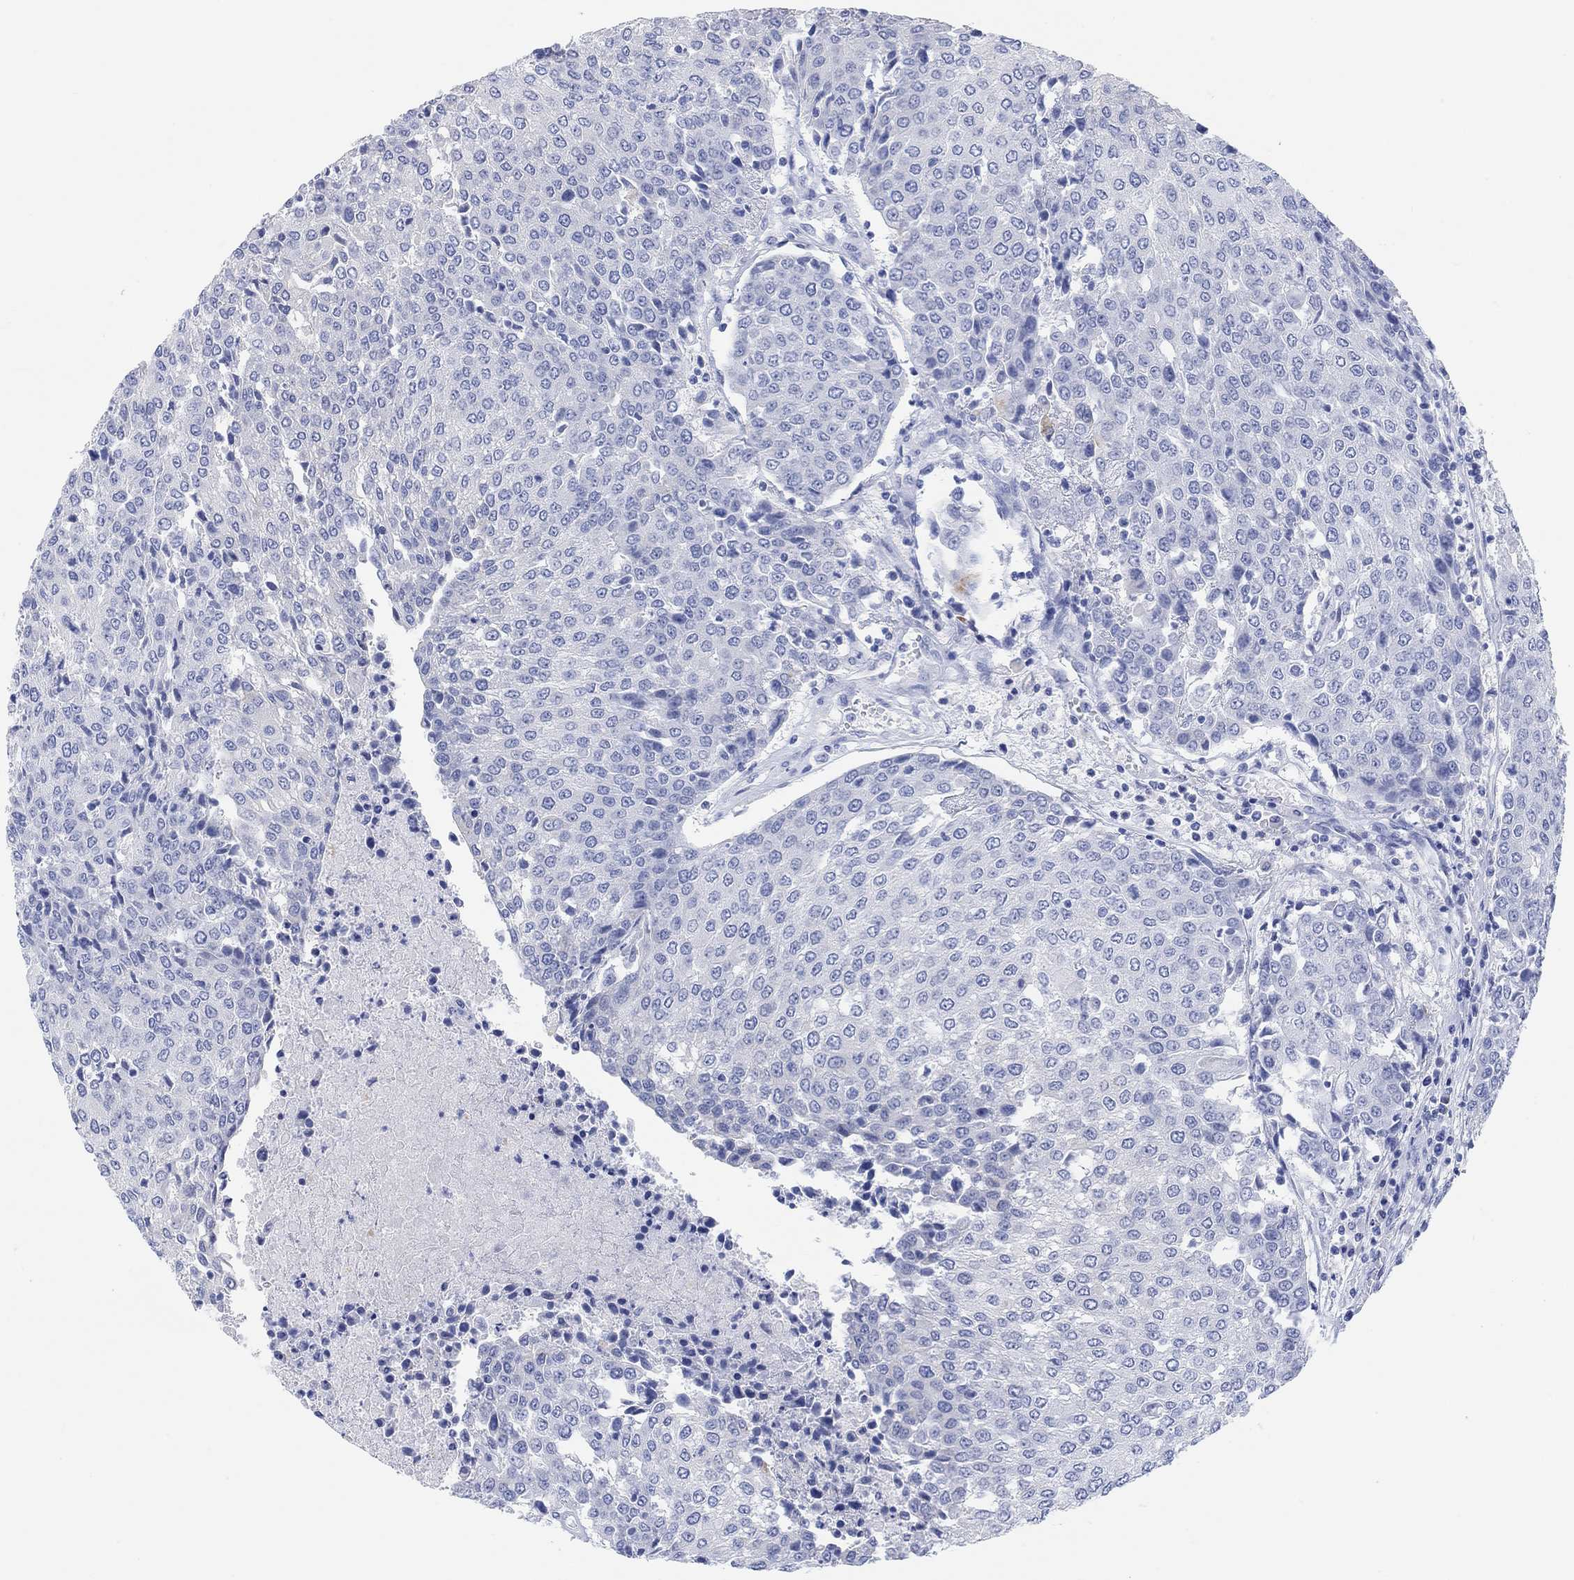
{"staining": {"intensity": "negative", "quantity": "none", "location": "none"}, "tissue": "urothelial cancer", "cell_type": "Tumor cells", "image_type": "cancer", "snomed": [{"axis": "morphology", "description": "Urothelial carcinoma, High grade"}, {"axis": "topography", "description": "Urinary bladder"}], "caption": "Immunohistochemical staining of human high-grade urothelial carcinoma displays no significant staining in tumor cells.", "gene": "XIRP2", "patient": {"sex": "female", "age": 85}}